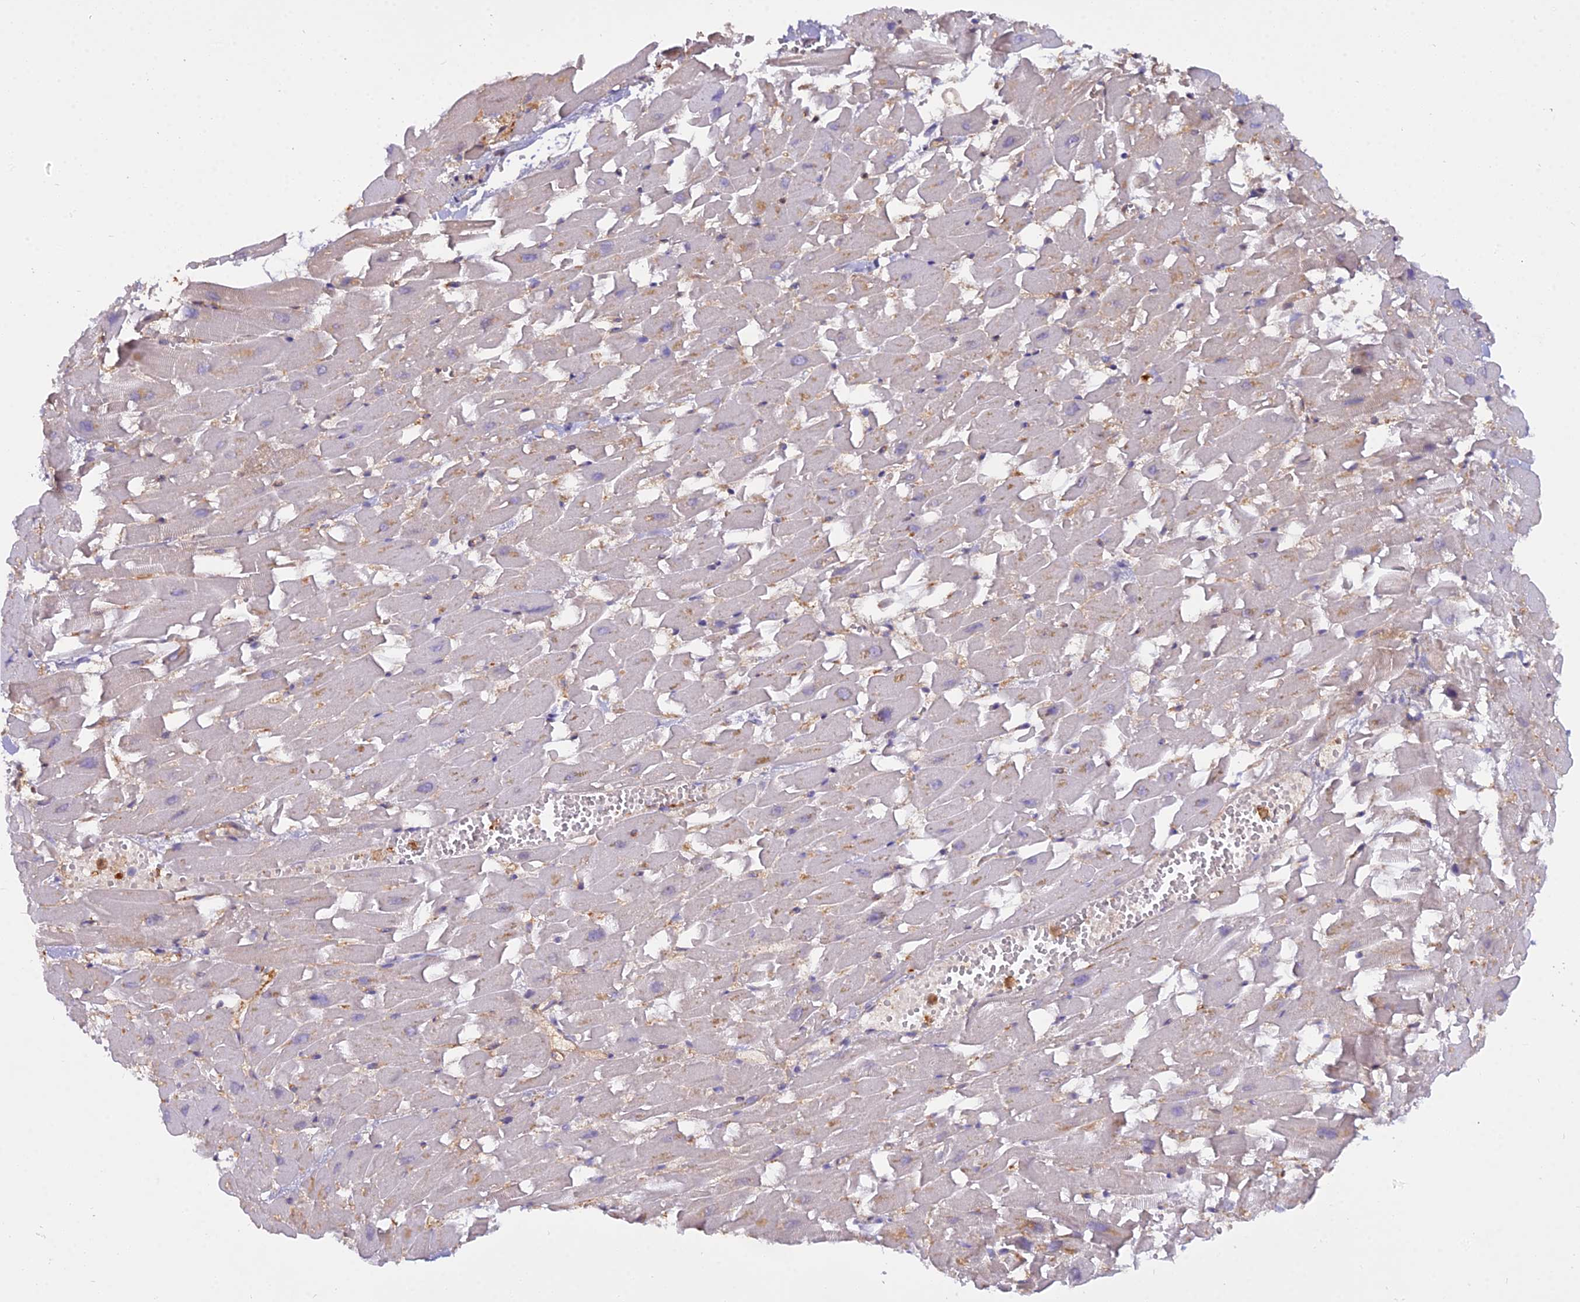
{"staining": {"intensity": "moderate", "quantity": "<25%", "location": "nuclear"}, "tissue": "heart muscle", "cell_type": "Cardiomyocytes", "image_type": "normal", "snomed": [{"axis": "morphology", "description": "Normal tissue, NOS"}, {"axis": "topography", "description": "Heart"}], "caption": "The immunohistochemical stain highlights moderate nuclear positivity in cardiomyocytes of normal heart muscle. (Brightfield microscopy of DAB IHC at high magnification).", "gene": "NPEPL1", "patient": {"sex": "female", "age": 64}}